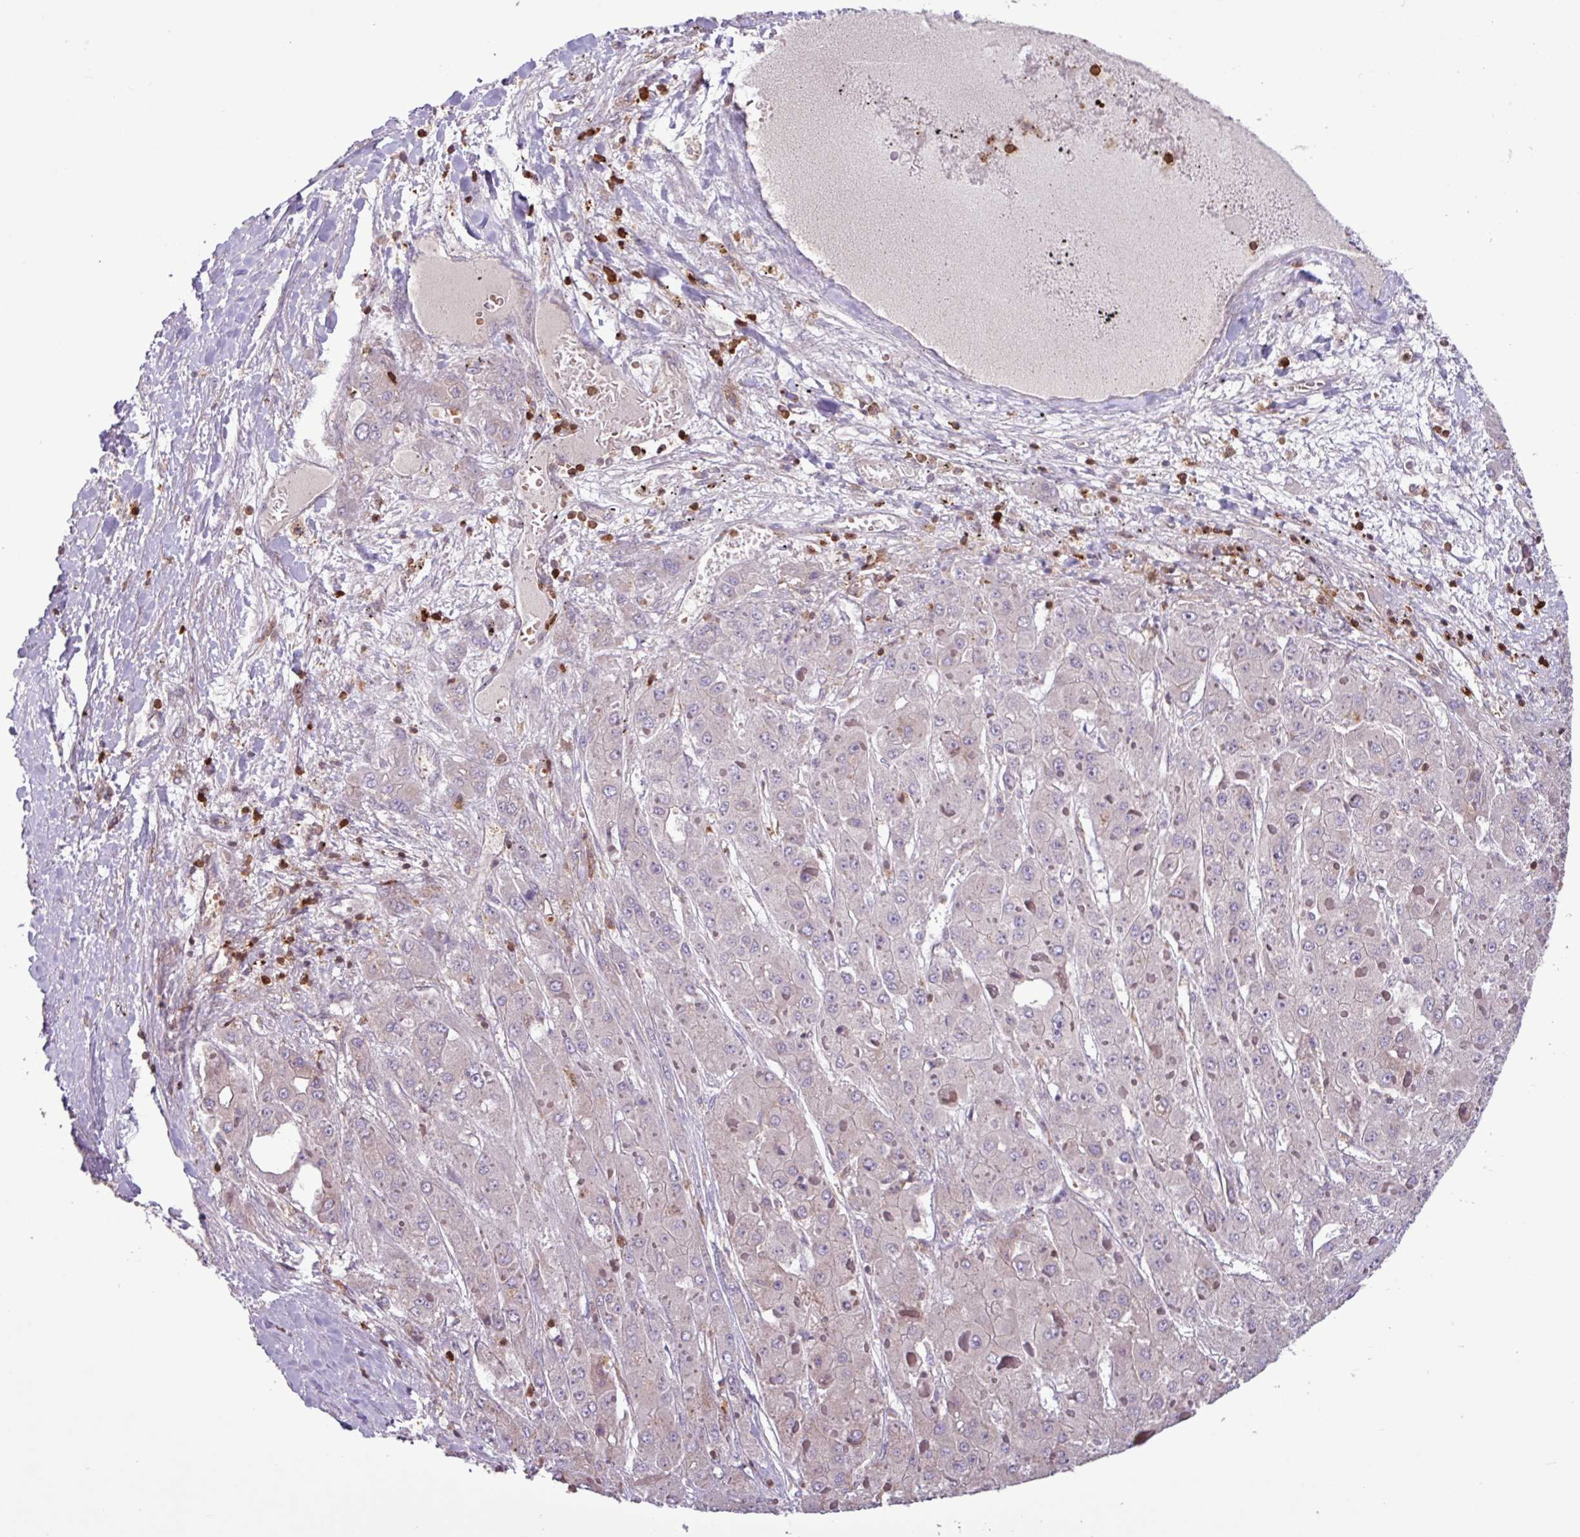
{"staining": {"intensity": "negative", "quantity": "none", "location": "none"}, "tissue": "liver cancer", "cell_type": "Tumor cells", "image_type": "cancer", "snomed": [{"axis": "morphology", "description": "Carcinoma, Hepatocellular, NOS"}, {"axis": "topography", "description": "Liver"}], "caption": "Tumor cells show no significant protein staining in liver cancer.", "gene": "SEC61G", "patient": {"sex": "female", "age": 73}}